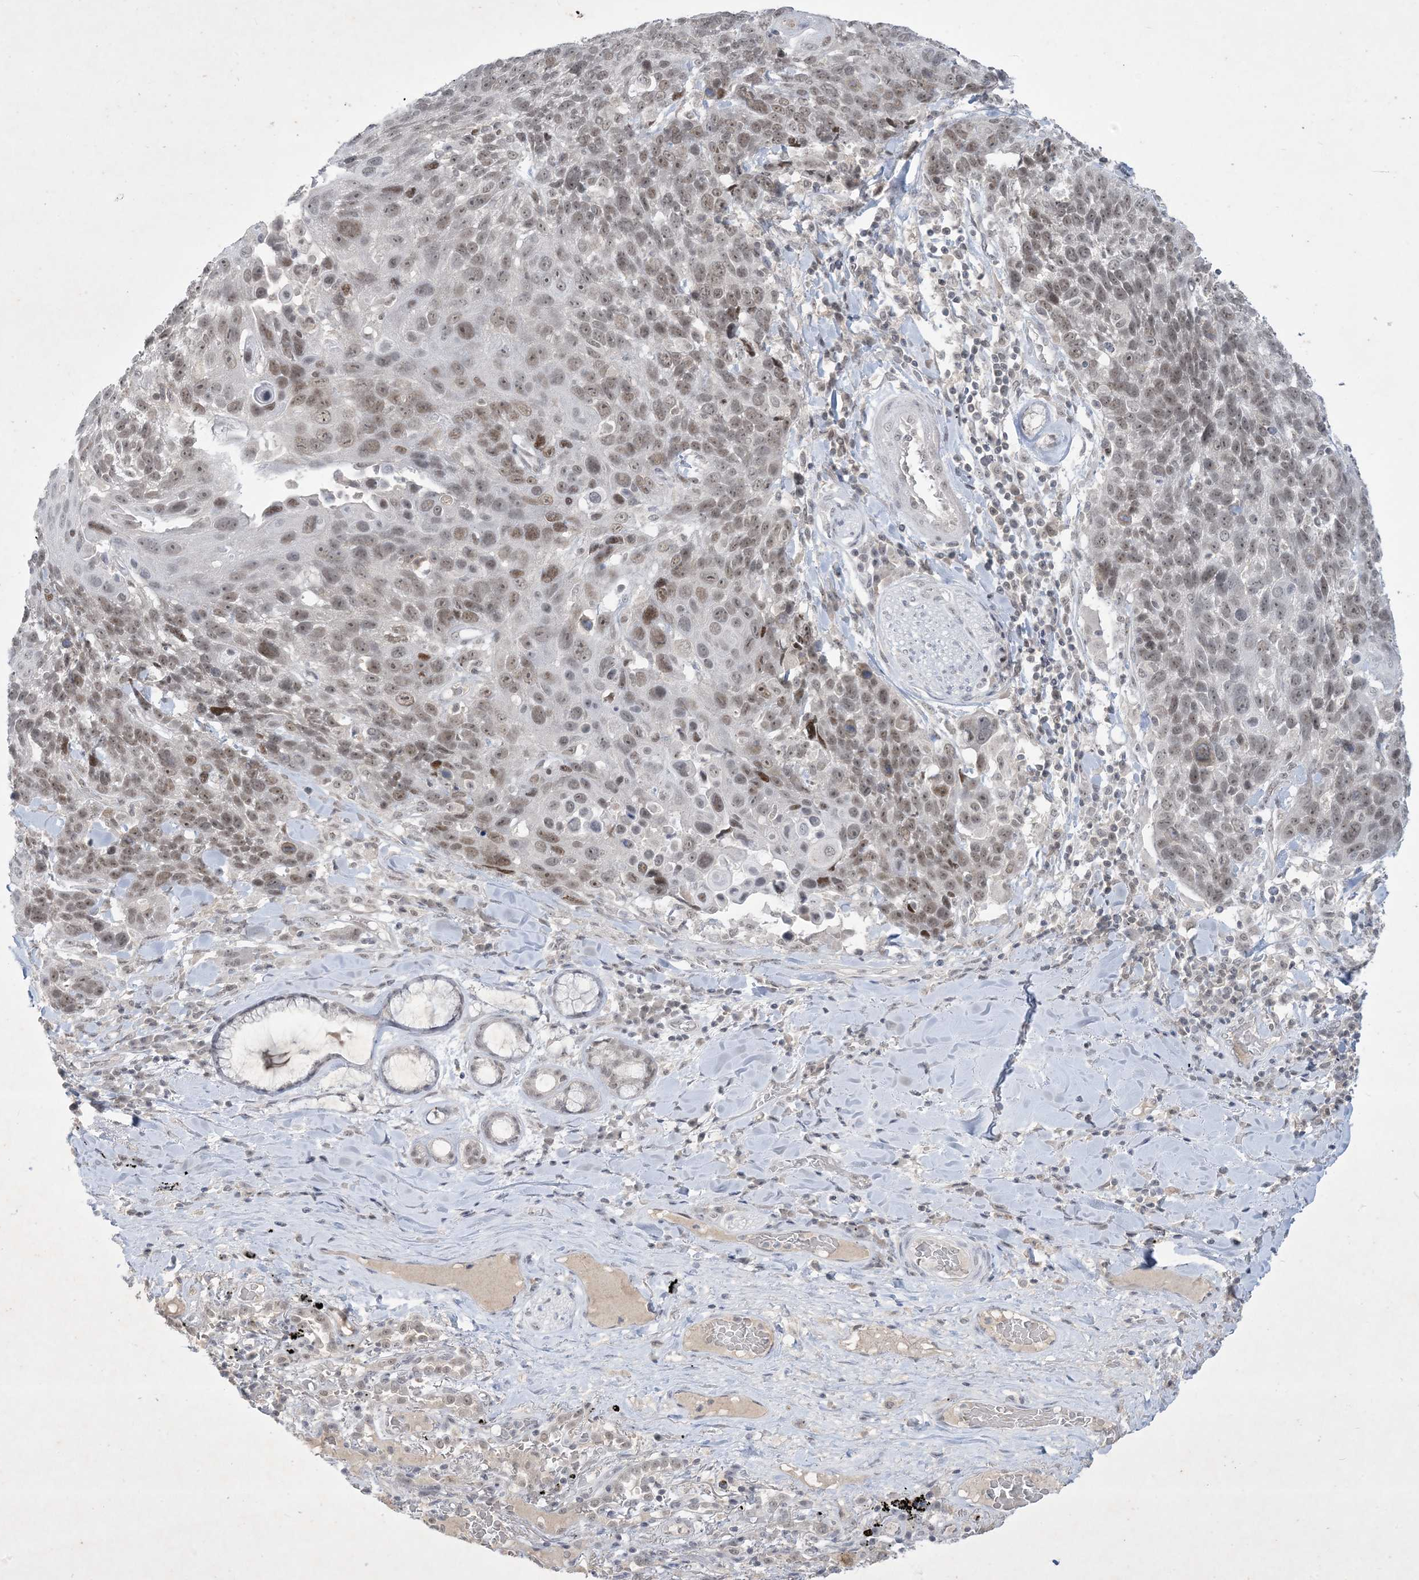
{"staining": {"intensity": "moderate", "quantity": ">75%", "location": "nuclear"}, "tissue": "lung cancer", "cell_type": "Tumor cells", "image_type": "cancer", "snomed": [{"axis": "morphology", "description": "Squamous cell carcinoma, NOS"}, {"axis": "topography", "description": "Lung"}], "caption": "Moderate nuclear protein staining is seen in approximately >75% of tumor cells in squamous cell carcinoma (lung).", "gene": "ZNF674", "patient": {"sex": "male", "age": 66}}